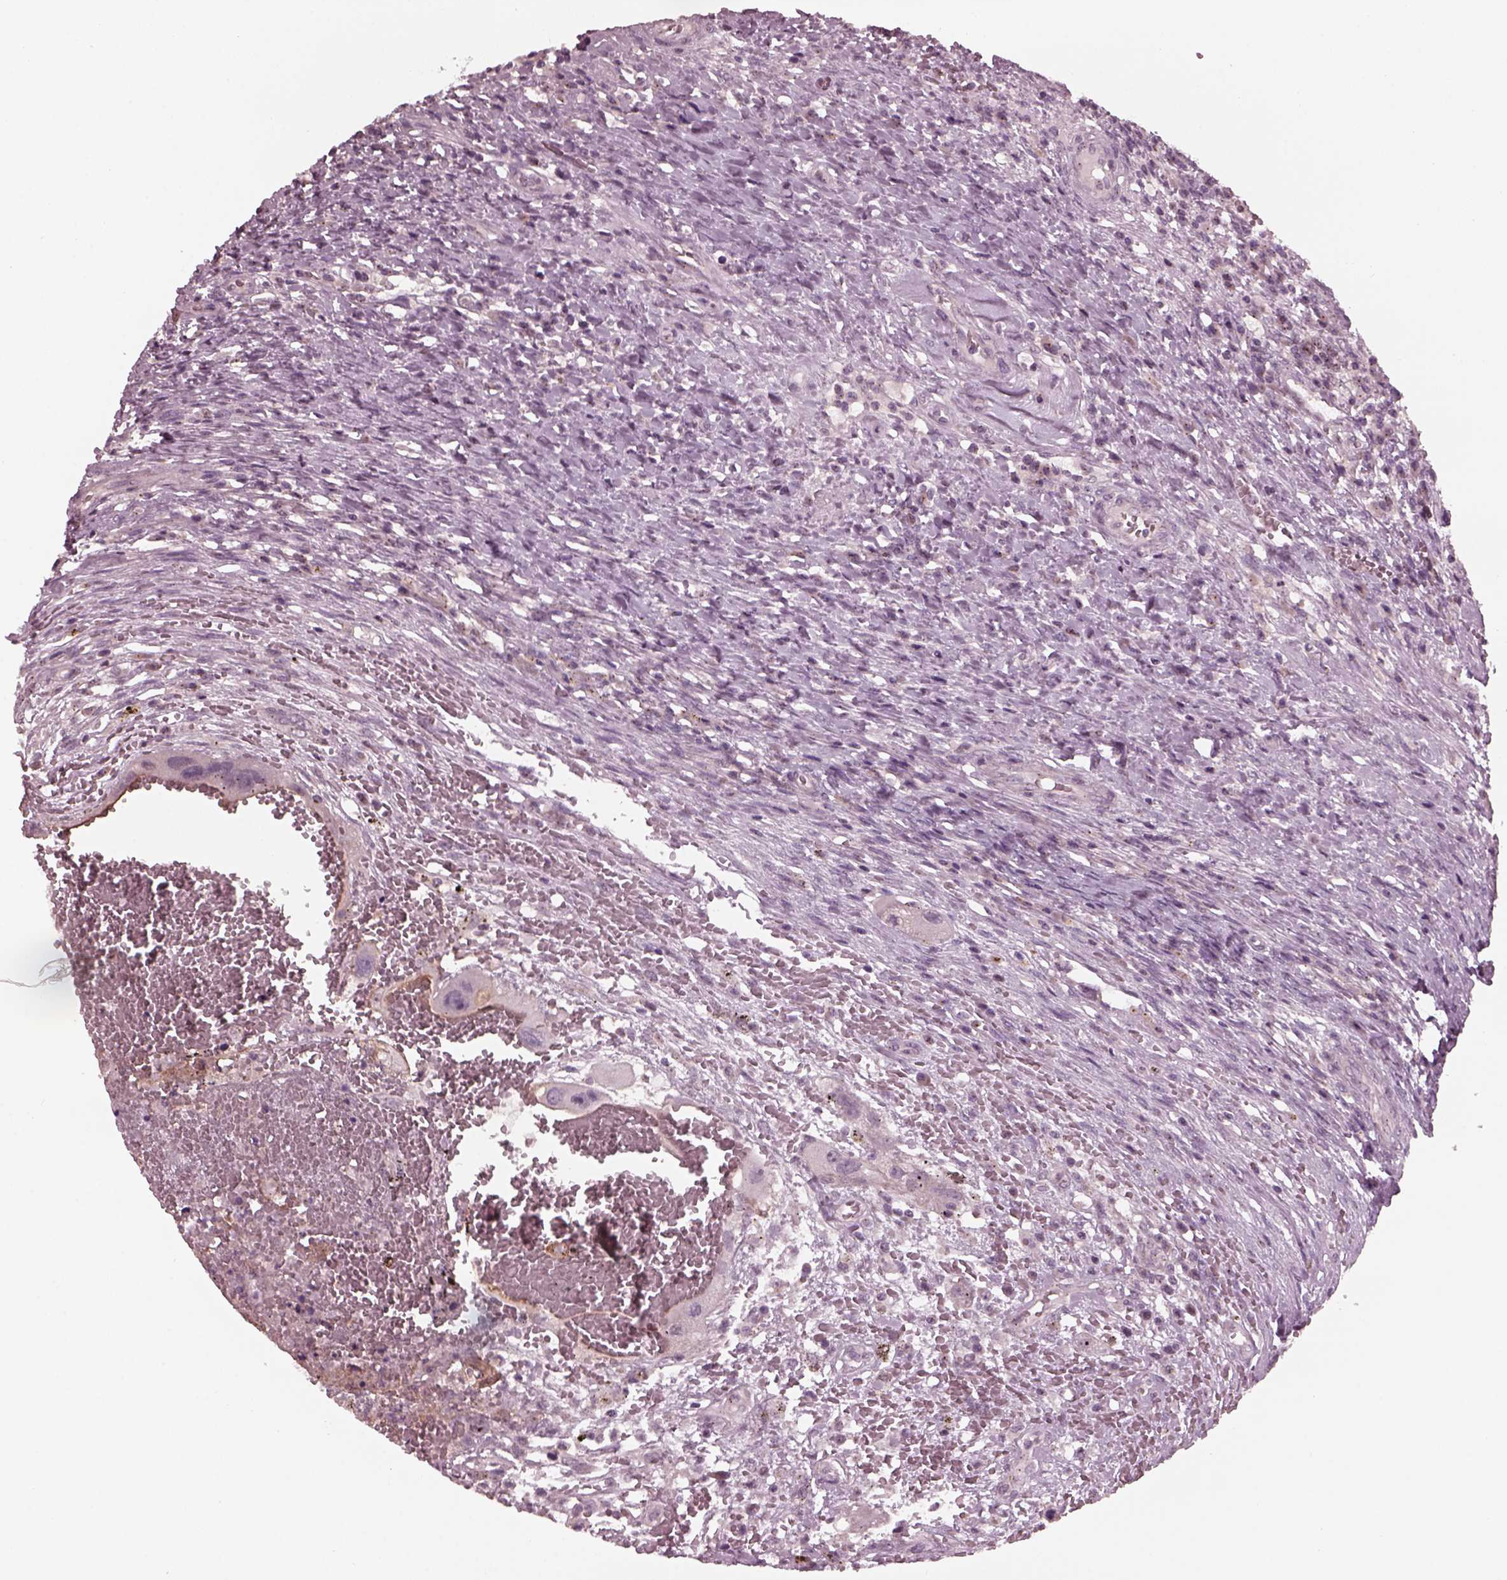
{"staining": {"intensity": "weak", "quantity": "<25%", "location": "cytoplasmic/membranous"}, "tissue": "testis cancer", "cell_type": "Tumor cells", "image_type": "cancer", "snomed": [{"axis": "morphology", "description": "Carcinoma, Embryonal, NOS"}, {"axis": "topography", "description": "Testis"}], "caption": "IHC photomicrograph of embryonal carcinoma (testis) stained for a protein (brown), which displays no staining in tumor cells.", "gene": "SAXO1", "patient": {"sex": "male", "age": 26}}